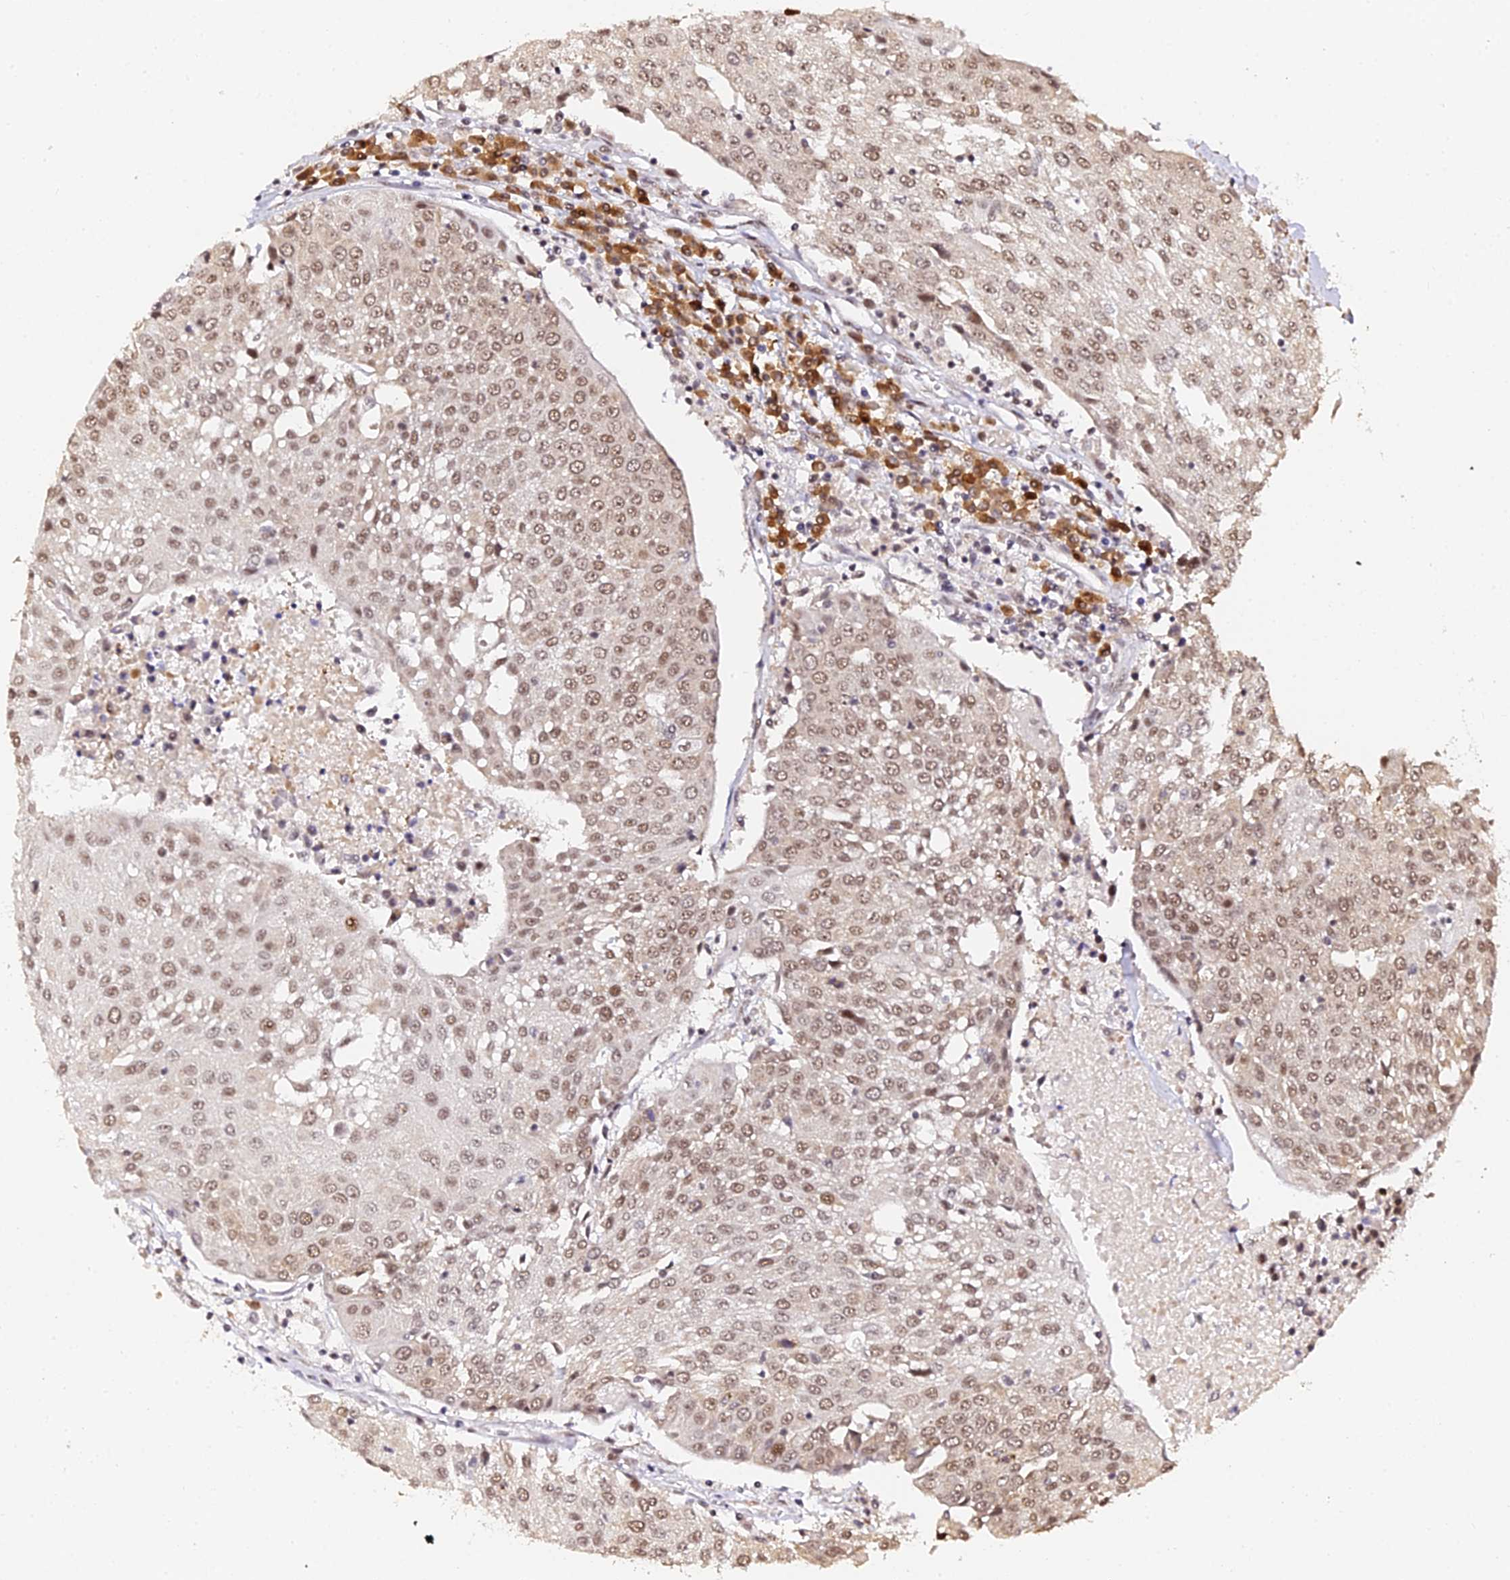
{"staining": {"intensity": "moderate", "quantity": ">75%", "location": "nuclear"}, "tissue": "urothelial cancer", "cell_type": "Tumor cells", "image_type": "cancer", "snomed": [{"axis": "morphology", "description": "Urothelial carcinoma, High grade"}, {"axis": "topography", "description": "Urinary bladder"}], "caption": "A histopathology image showing moderate nuclear staining in about >75% of tumor cells in urothelial cancer, as visualized by brown immunohistochemical staining.", "gene": "MCRS1", "patient": {"sex": "female", "age": 85}}